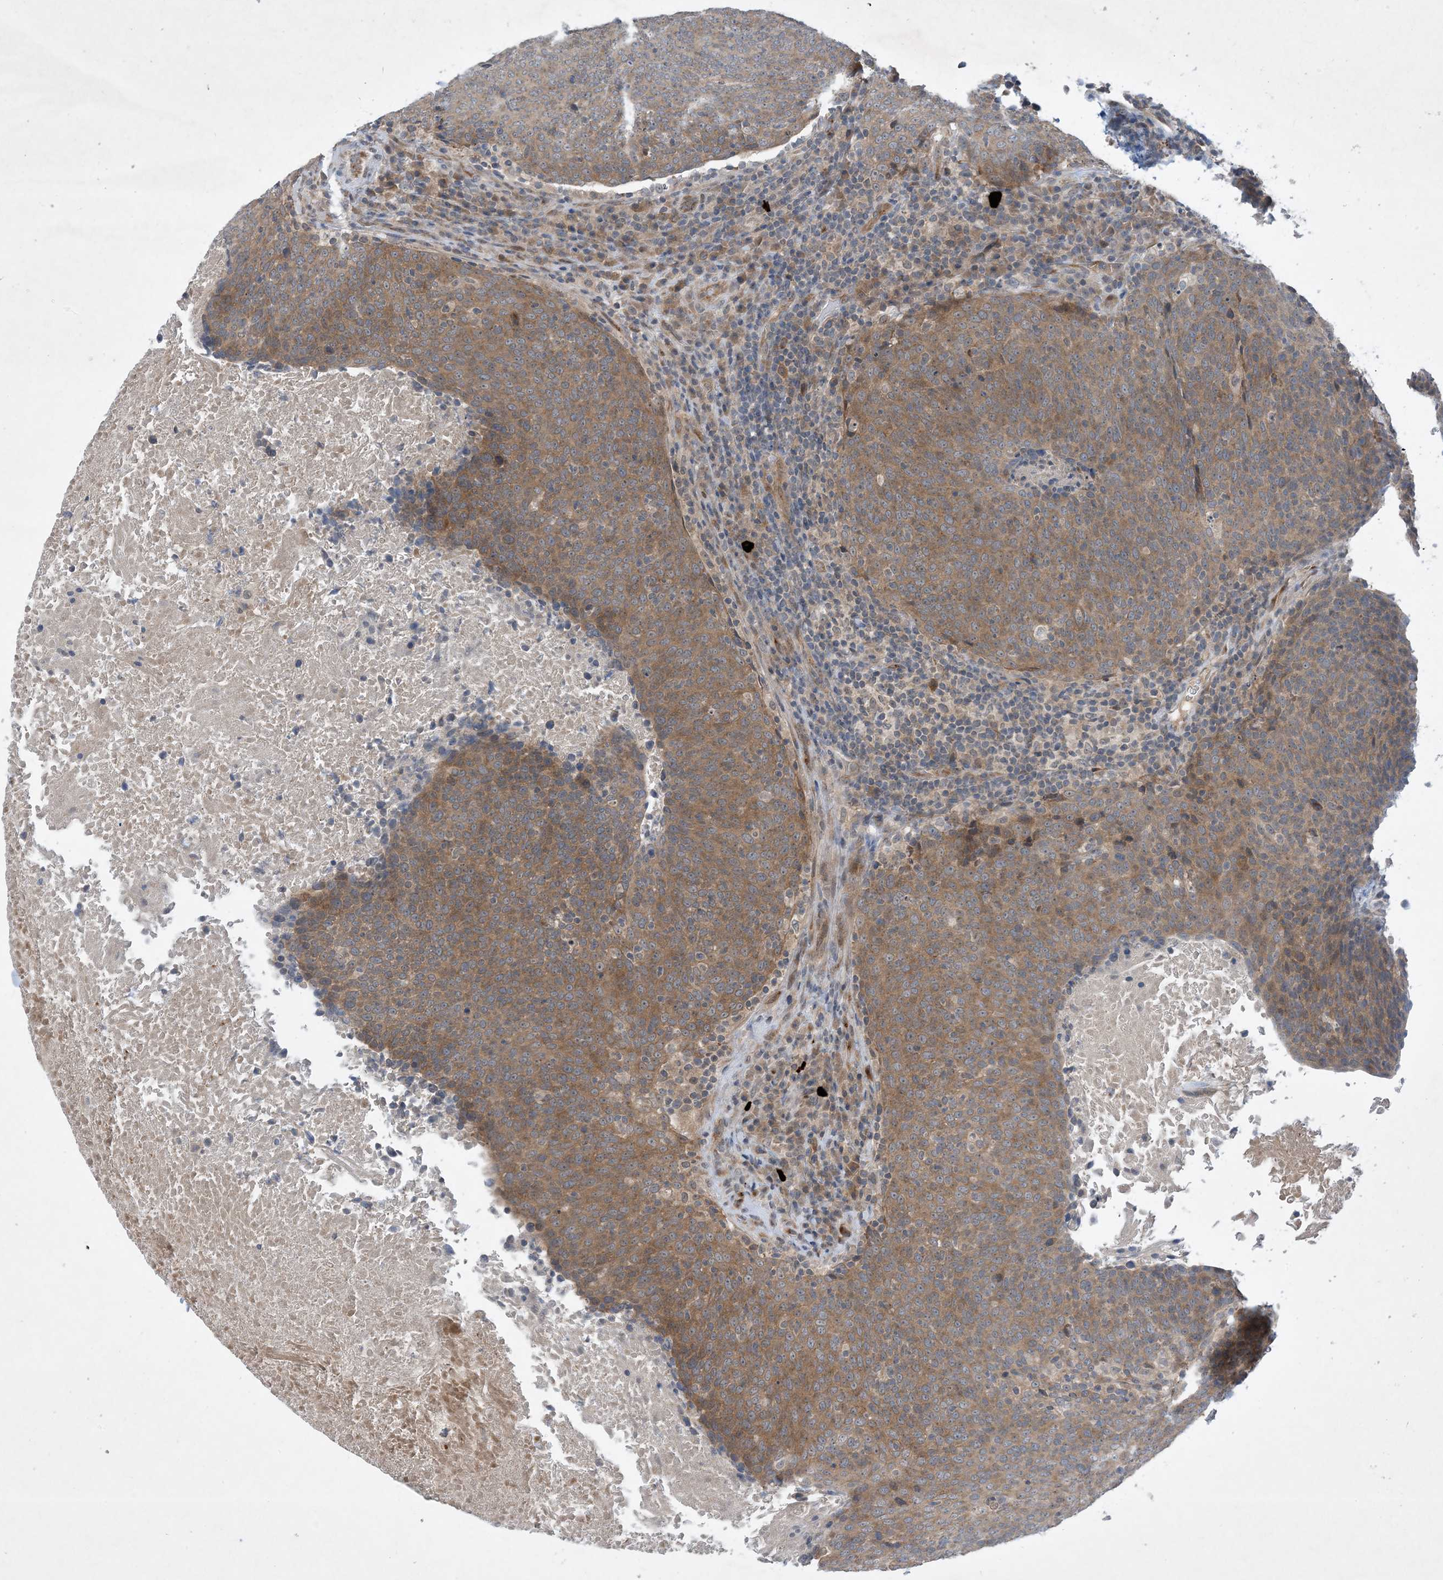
{"staining": {"intensity": "moderate", "quantity": ">75%", "location": "cytoplasmic/membranous"}, "tissue": "head and neck cancer", "cell_type": "Tumor cells", "image_type": "cancer", "snomed": [{"axis": "morphology", "description": "Squamous cell carcinoma, NOS"}, {"axis": "morphology", "description": "Squamous cell carcinoma, metastatic, NOS"}, {"axis": "topography", "description": "Lymph node"}, {"axis": "topography", "description": "Head-Neck"}], "caption": "A micrograph showing moderate cytoplasmic/membranous staining in approximately >75% of tumor cells in head and neck squamous cell carcinoma, as visualized by brown immunohistochemical staining.", "gene": "TINAG", "patient": {"sex": "male", "age": 62}}